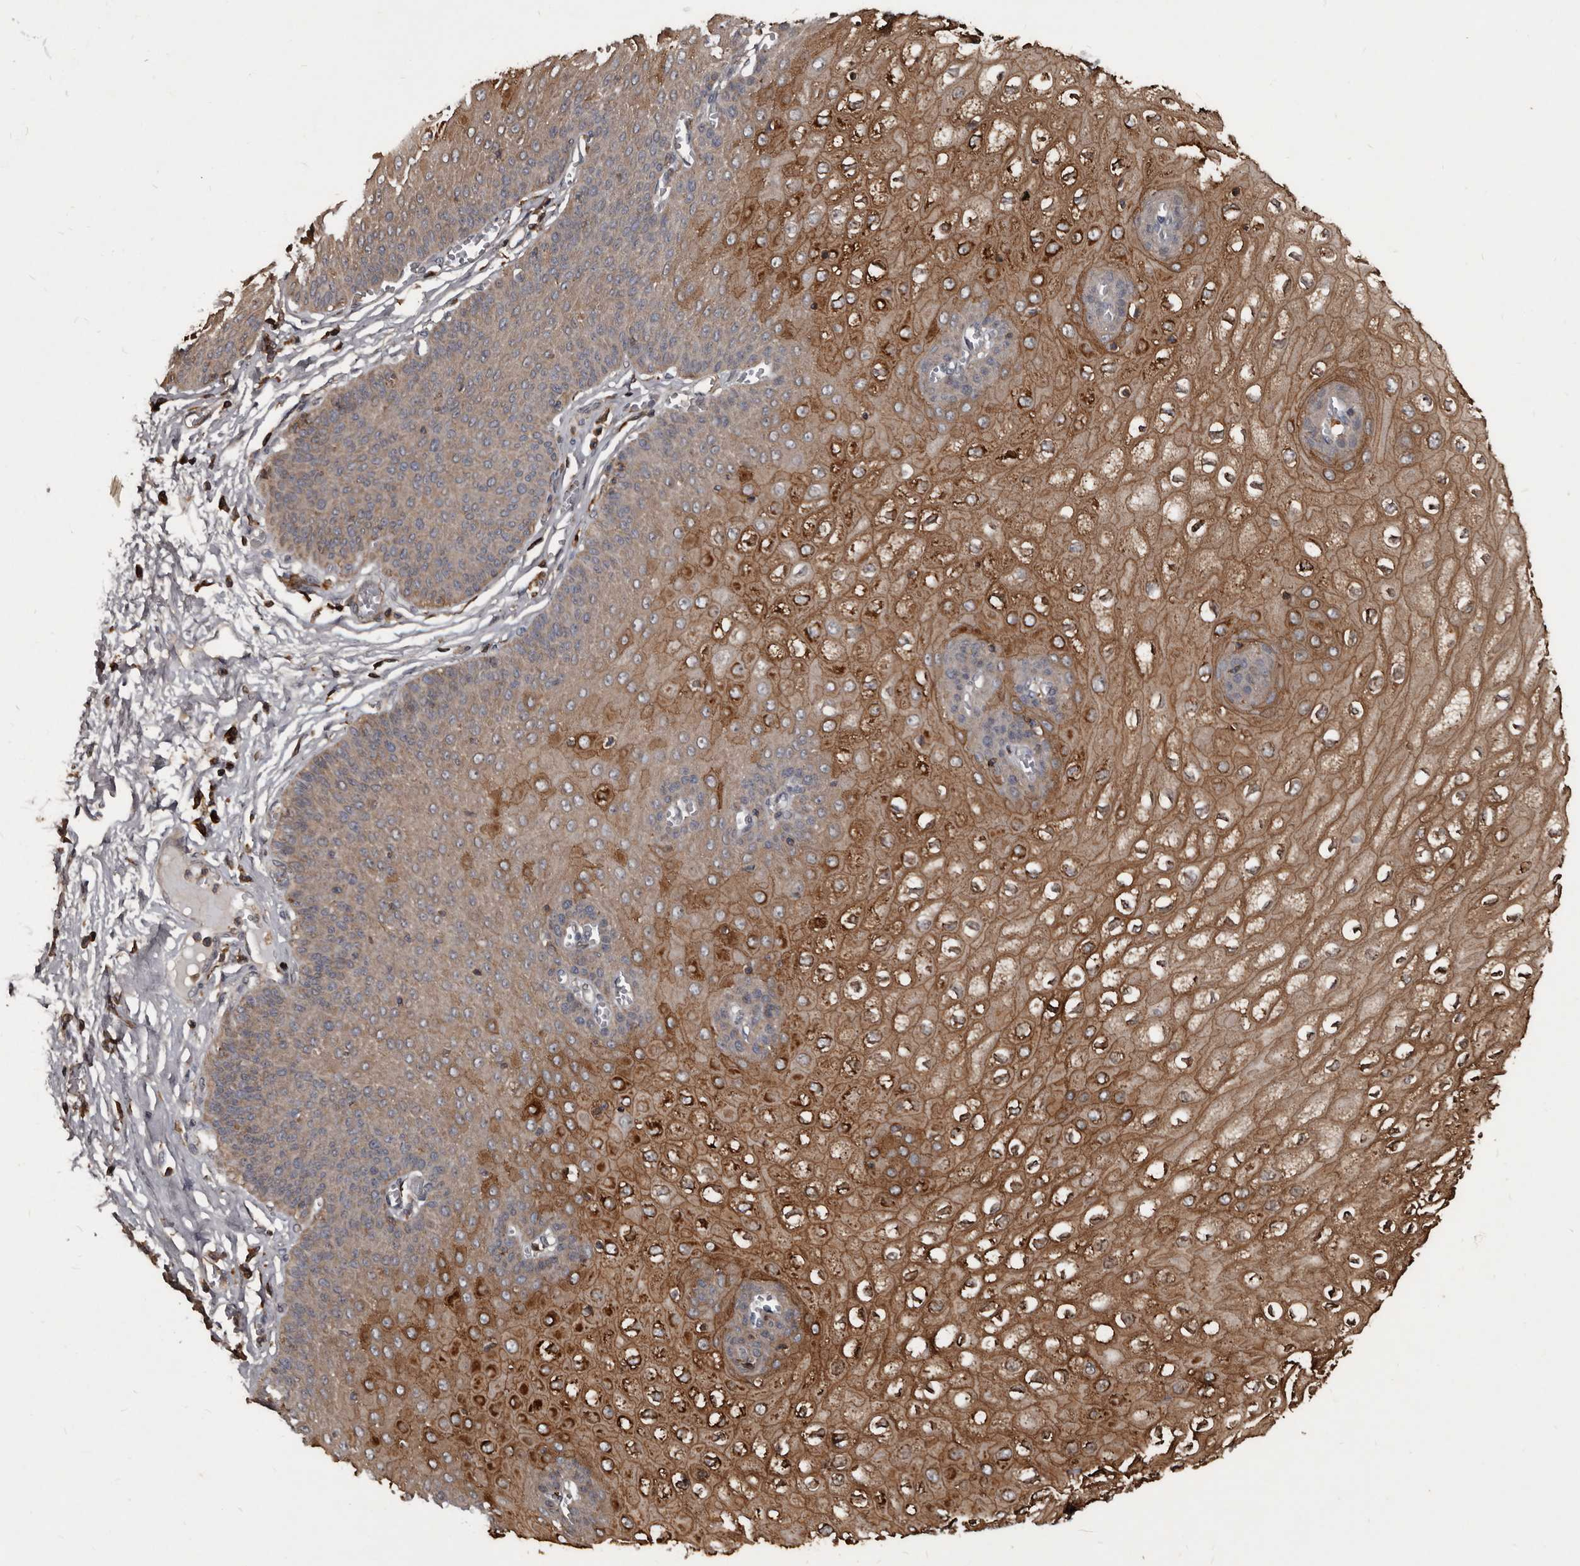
{"staining": {"intensity": "strong", "quantity": "25%-75%", "location": "cytoplasmic/membranous"}, "tissue": "esophagus", "cell_type": "Squamous epithelial cells", "image_type": "normal", "snomed": [{"axis": "morphology", "description": "Normal tissue, NOS"}, {"axis": "topography", "description": "Esophagus"}], "caption": "A histopathology image showing strong cytoplasmic/membranous positivity in approximately 25%-75% of squamous epithelial cells in unremarkable esophagus, as visualized by brown immunohistochemical staining.", "gene": "GREB1", "patient": {"sex": "male", "age": 60}}